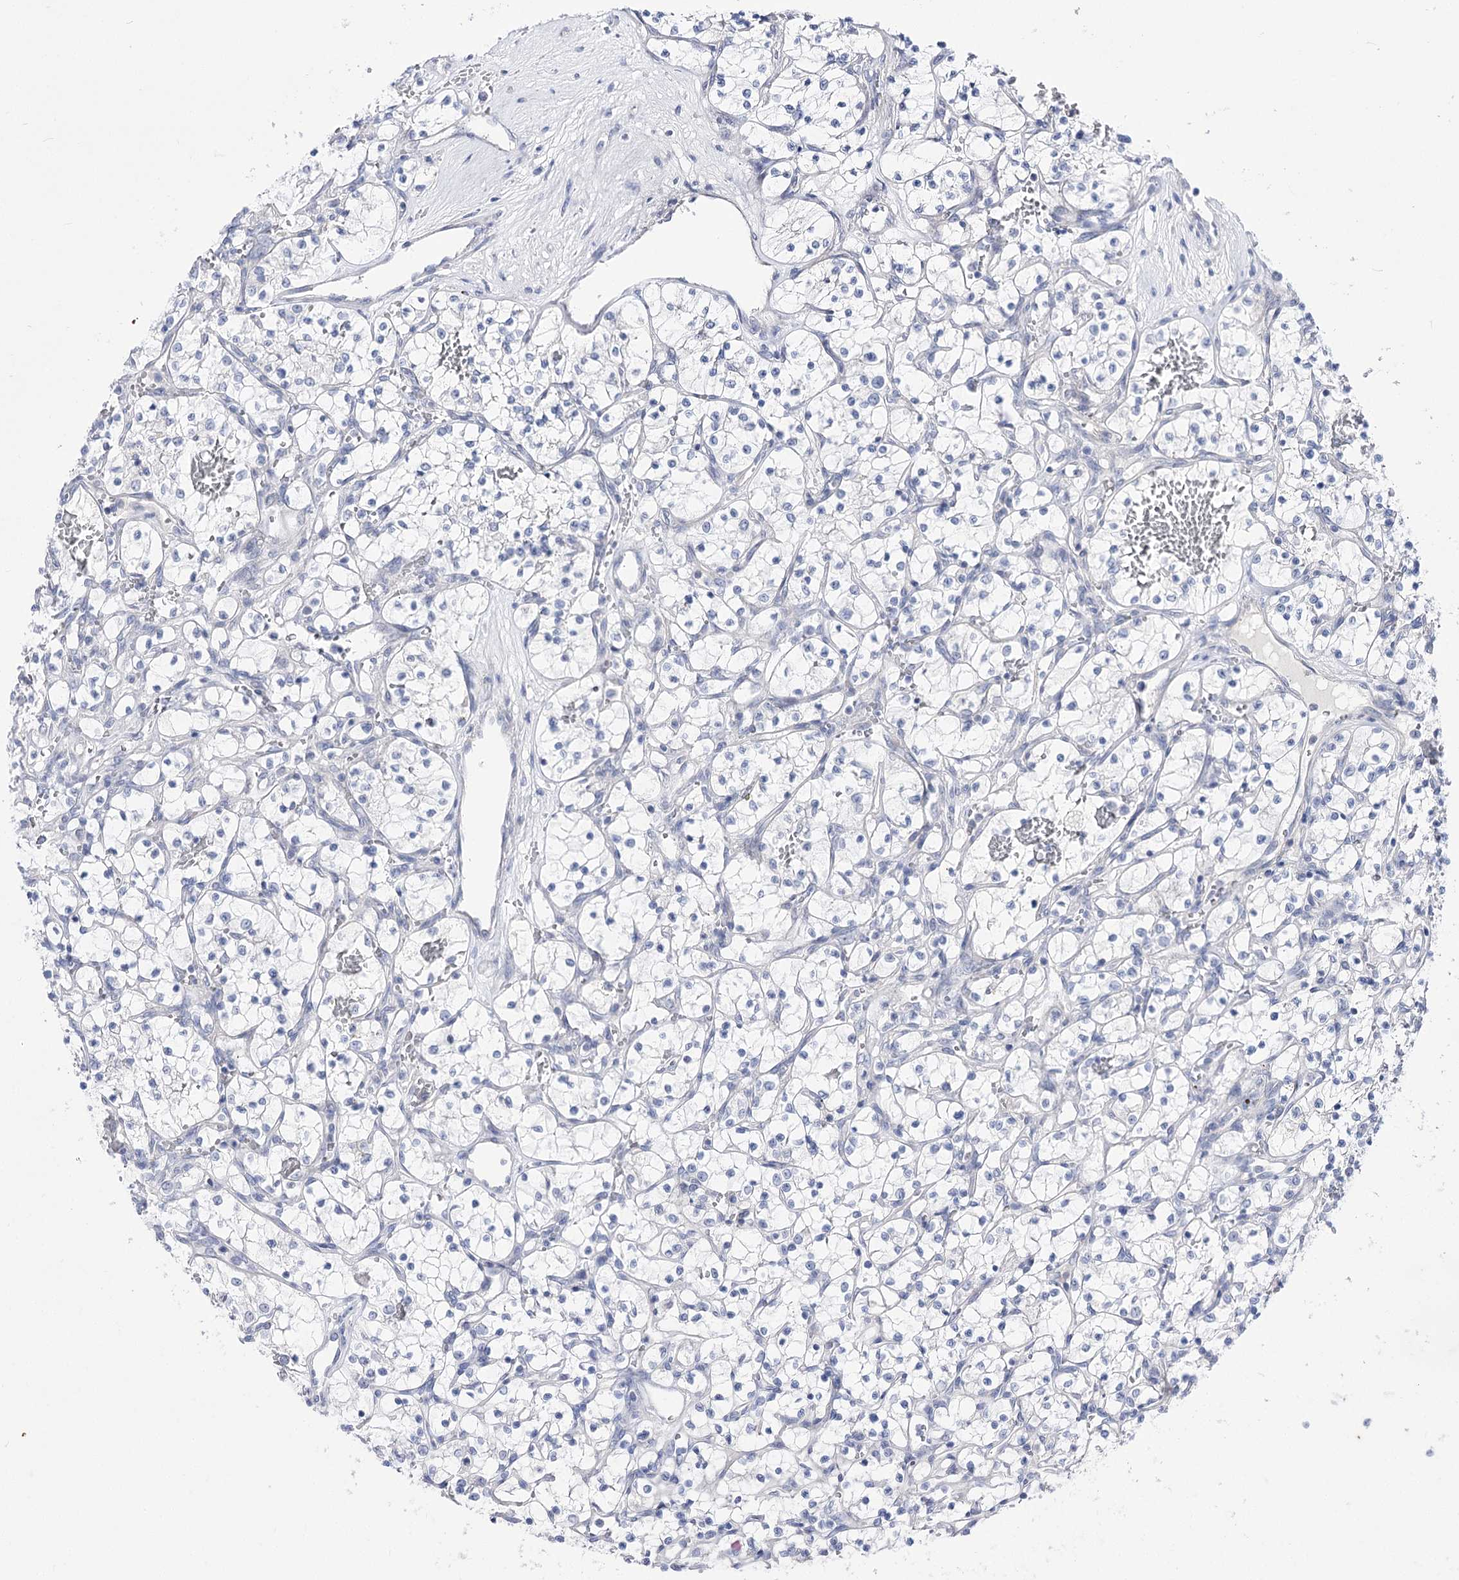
{"staining": {"intensity": "negative", "quantity": "none", "location": "none"}, "tissue": "renal cancer", "cell_type": "Tumor cells", "image_type": "cancer", "snomed": [{"axis": "morphology", "description": "Adenocarcinoma, NOS"}, {"axis": "topography", "description": "Kidney"}], "caption": "IHC histopathology image of renal adenocarcinoma stained for a protein (brown), which exhibits no expression in tumor cells.", "gene": "HELT", "patient": {"sex": "female", "age": 69}}